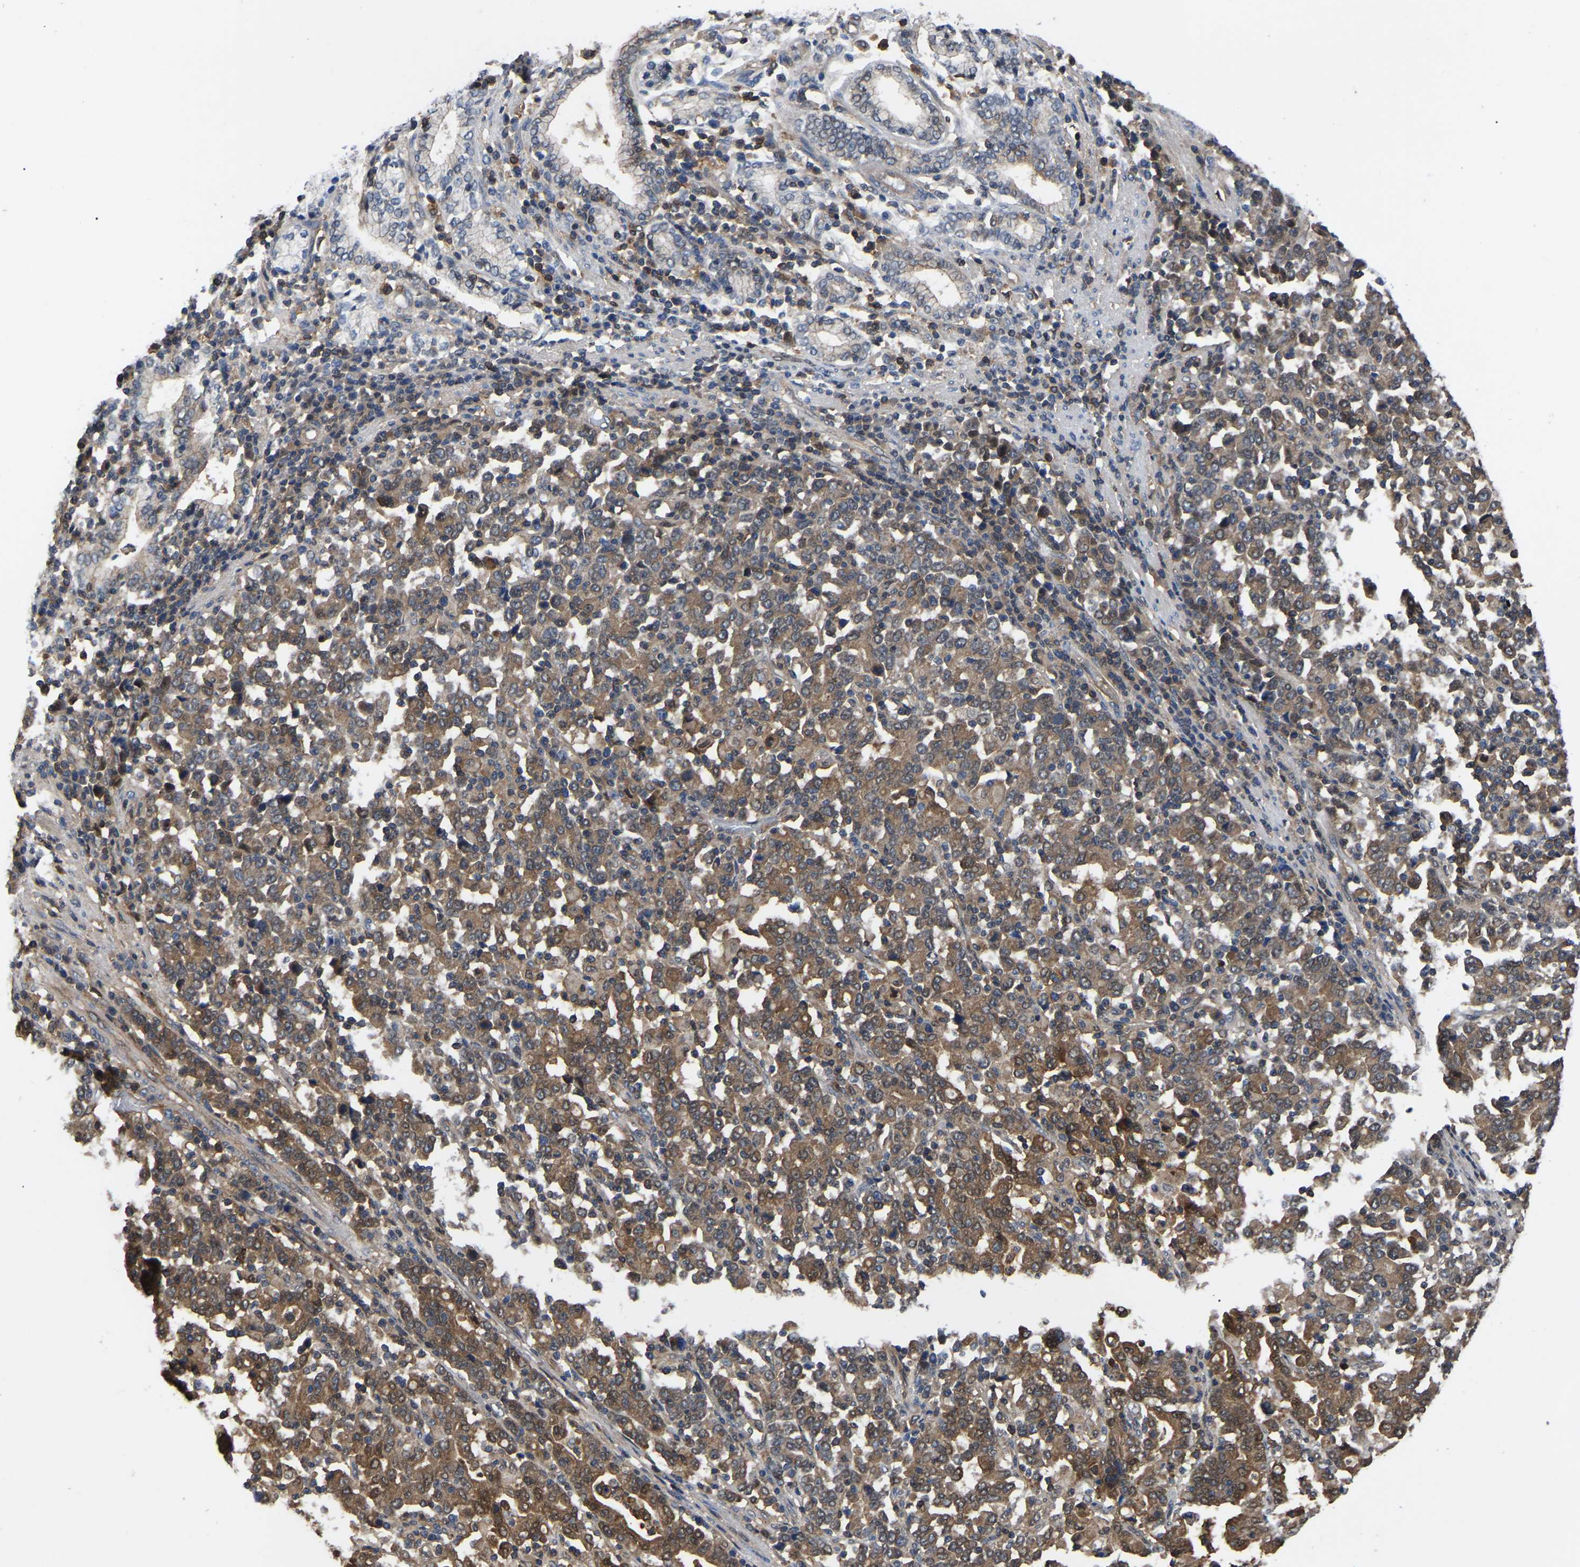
{"staining": {"intensity": "moderate", "quantity": ">75%", "location": "cytoplasmic/membranous"}, "tissue": "stomach cancer", "cell_type": "Tumor cells", "image_type": "cancer", "snomed": [{"axis": "morphology", "description": "Adenocarcinoma, NOS"}, {"axis": "topography", "description": "Stomach, upper"}], "caption": "Stomach cancer (adenocarcinoma) stained with immunohistochemistry (IHC) reveals moderate cytoplasmic/membranous expression in about >75% of tumor cells.", "gene": "CIT", "patient": {"sex": "male", "age": 69}}